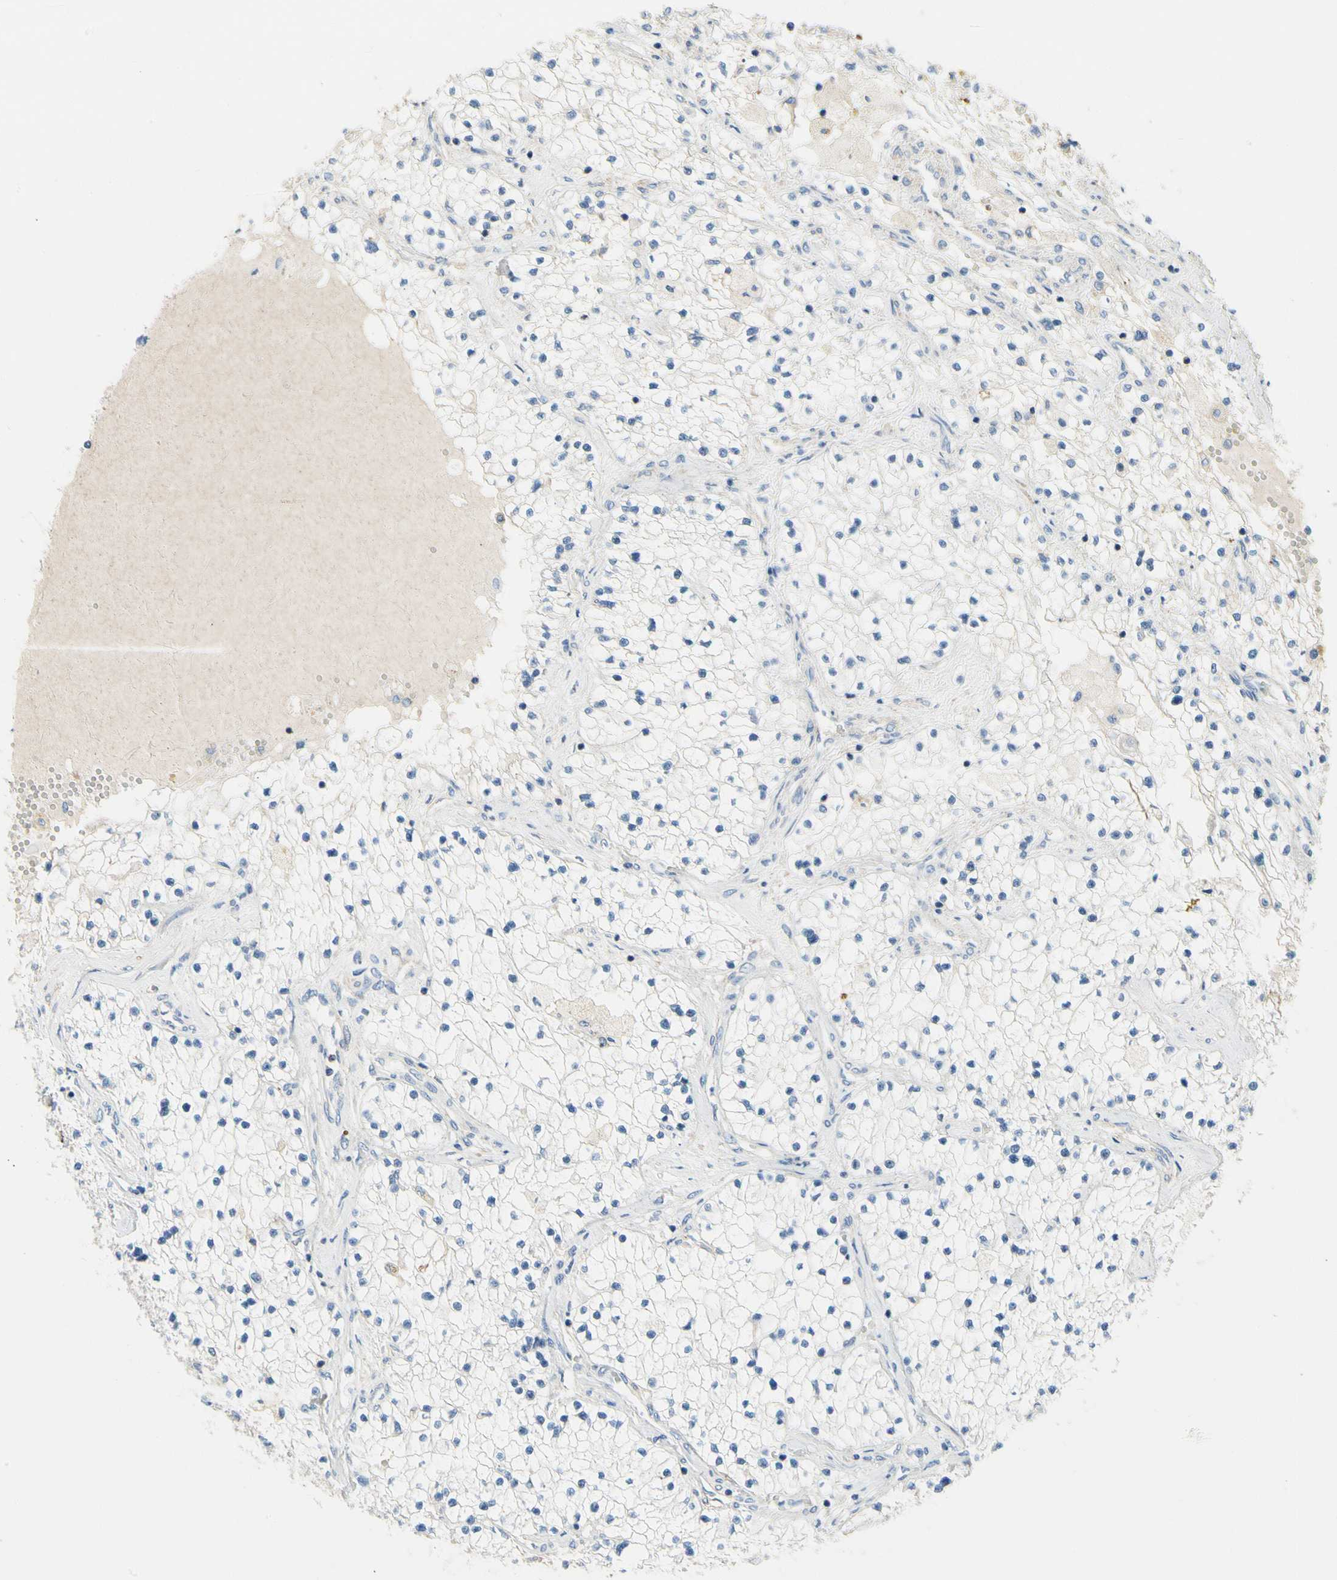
{"staining": {"intensity": "negative", "quantity": "none", "location": "none"}, "tissue": "renal cancer", "cell_type": "Tumor cells", "image_type": "cancer", "snomed": [{"axis": "morphology", "description": "Adenocarcinoma, NOS"}, {"axis": "topography", "description": "Kidney"}], "caption": "Immunohistochemistry (IHC) of human renal adenocarcinoma shows no staining in tumor cells.", "gene": "CA14", "patient": {"sex": "male", "age": 68}}